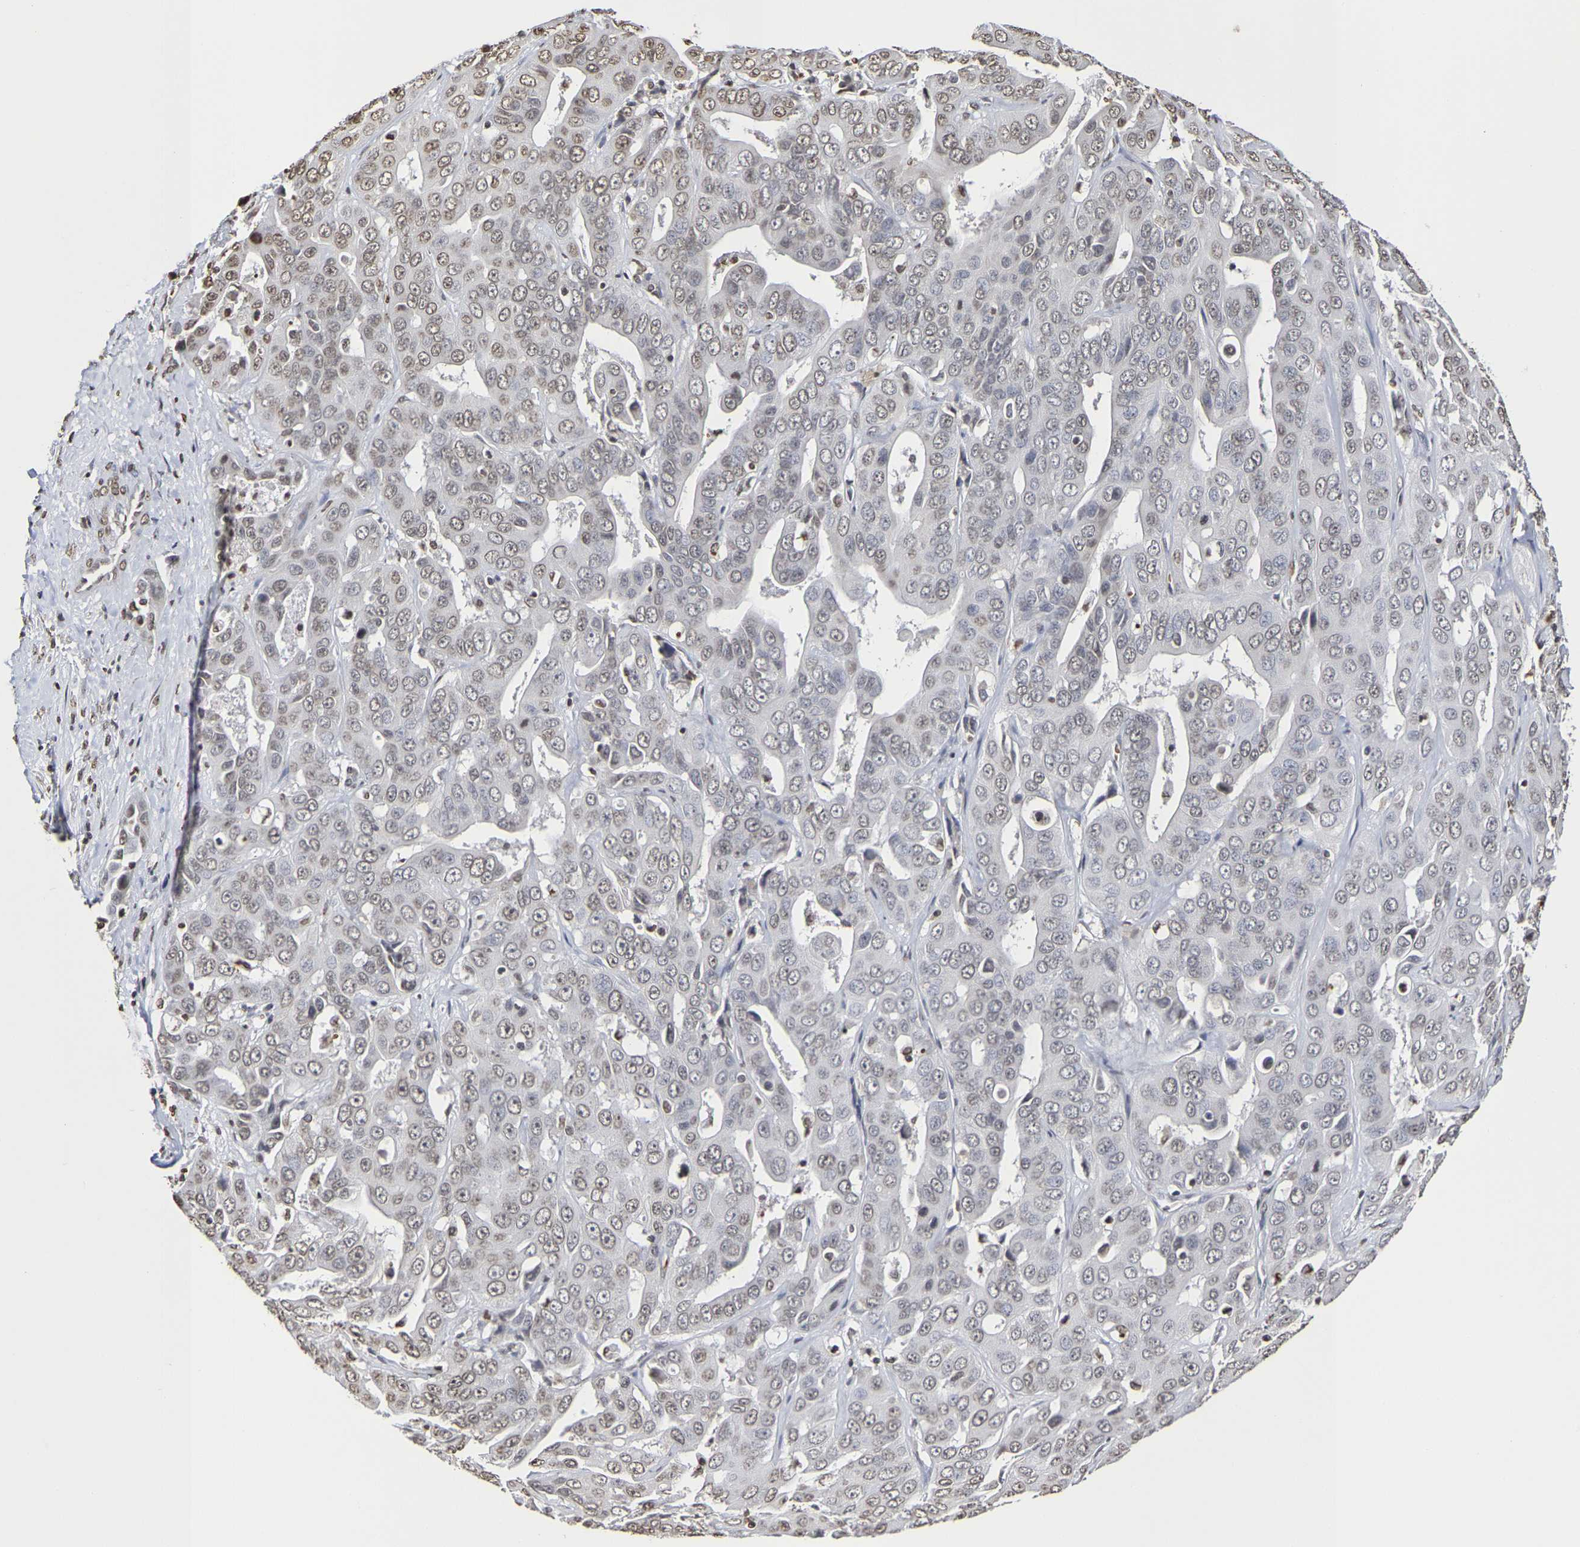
{"staining": {"intensity": "weak", "quantity": "<25%", "location": "nuclear"}, "tissue": "liver cancer", "cell_type": "Tumor cells", "image_type": "cancer", "snomed": [{"axis": "morphology", "description": "Cholangiocarcinoma"}, {"axis": "topography", "description": "Liver"}], "caption": "Tumor cells show no significant positivity in liver cholangiocarcinoma.", "gene": "ATF4", "patient": {"sex": "female", "age": 52}}